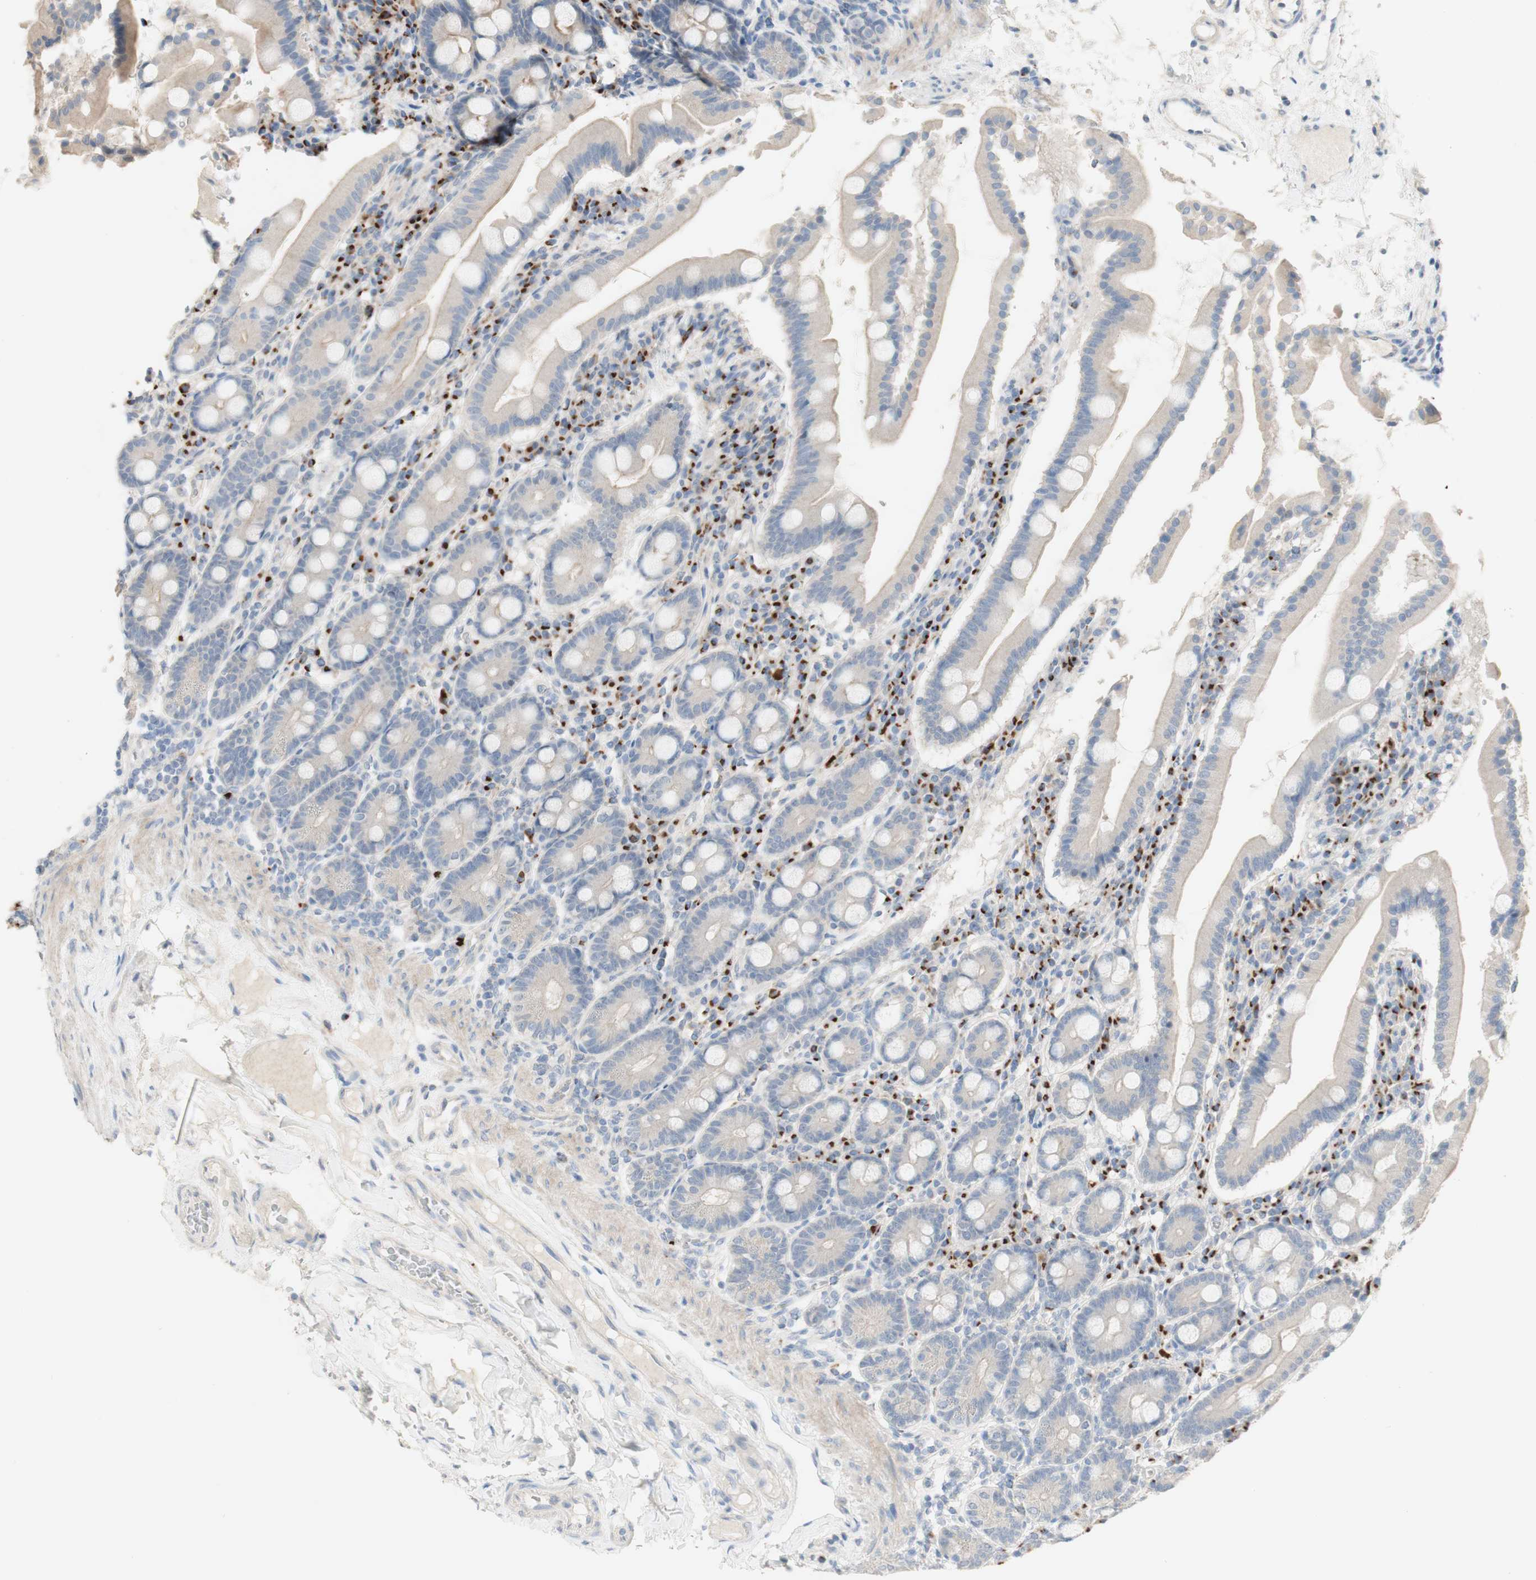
{"staining": {"intensity": "weak", "quantity": ">75%", "location": "cytoplasmic/membranous"}, "tissue": "duodenum", "cell_type": "Glandular cells", "image_type": "normal", "snomed": [{"axis": "morphology", "description": "Normal tissue, NOS"}, {"axis": "topography", "description": "Duodenum"}], "caption": "Immunohistochemical staining of benign human duodenum exhibits weak cytoplasmic/membranous protein expression in about >75% of glandular cells.", "gene": "MANEA", "patient": {"sex": "male", "age": 50}}